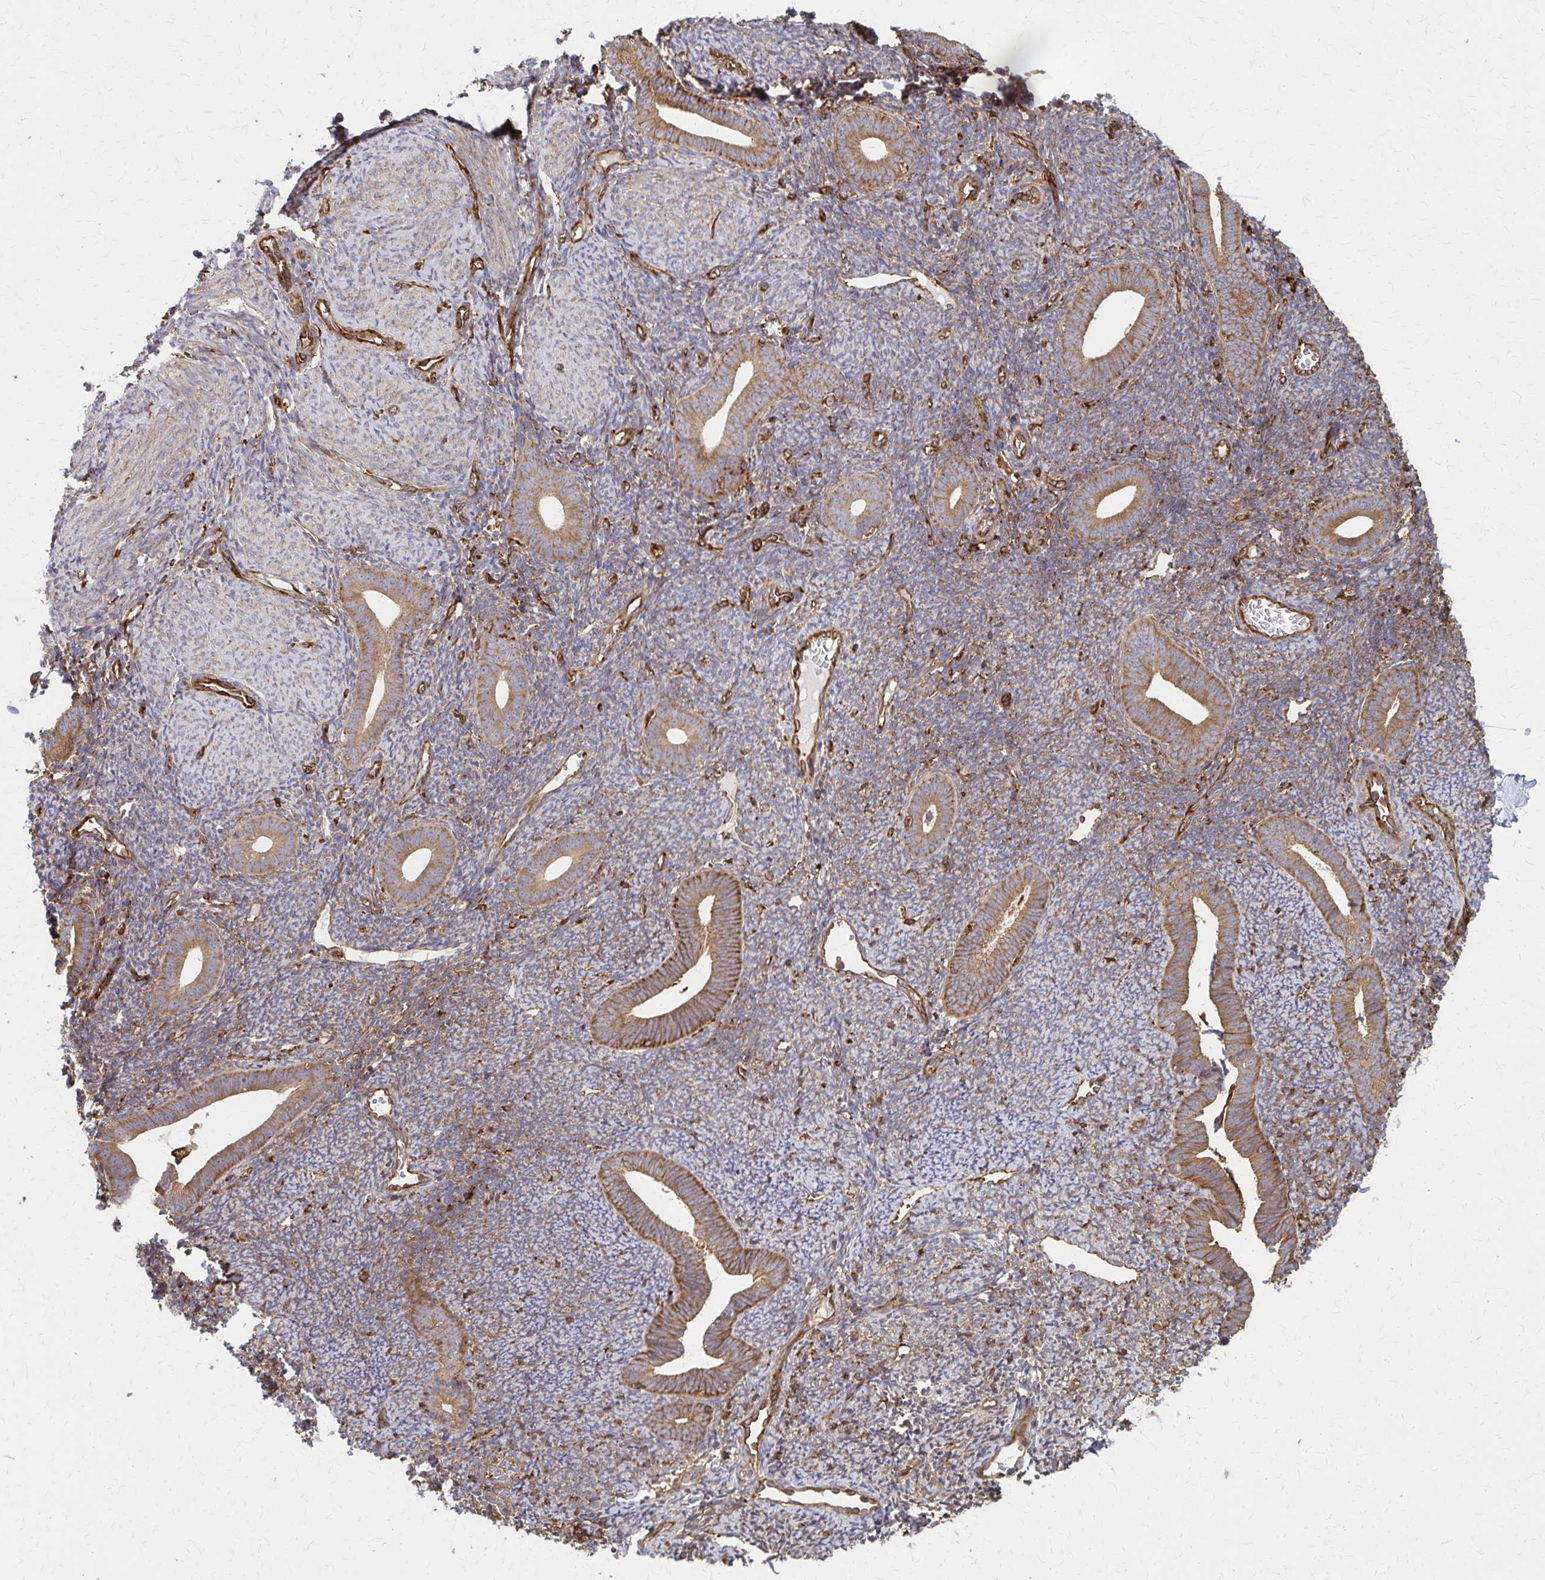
{"staining": {"intensity": "moderate", "quantity": "25%-75%", "location": "cytoplasmic/membranous"}, "tissue": "endometrium", "cell_type": "Cells in endometrial stroma", "image_type": "normal", "snomed": [{"axis": "morphology", "description": "Normal tissue, NOS"}, {"axis": "topography", "description": "Endometrium"}], "caption": "This histopathology image shows normal endometrium stained with immunohistochemistry to label a protein in brown. The cytoplasmic/membranous of cells in endometrial stroma show moderate positivity for the protein. Nuclei are counter-stained blue.", "gene": "WASF2", "patient": {"sex": "female", "age": 39}}